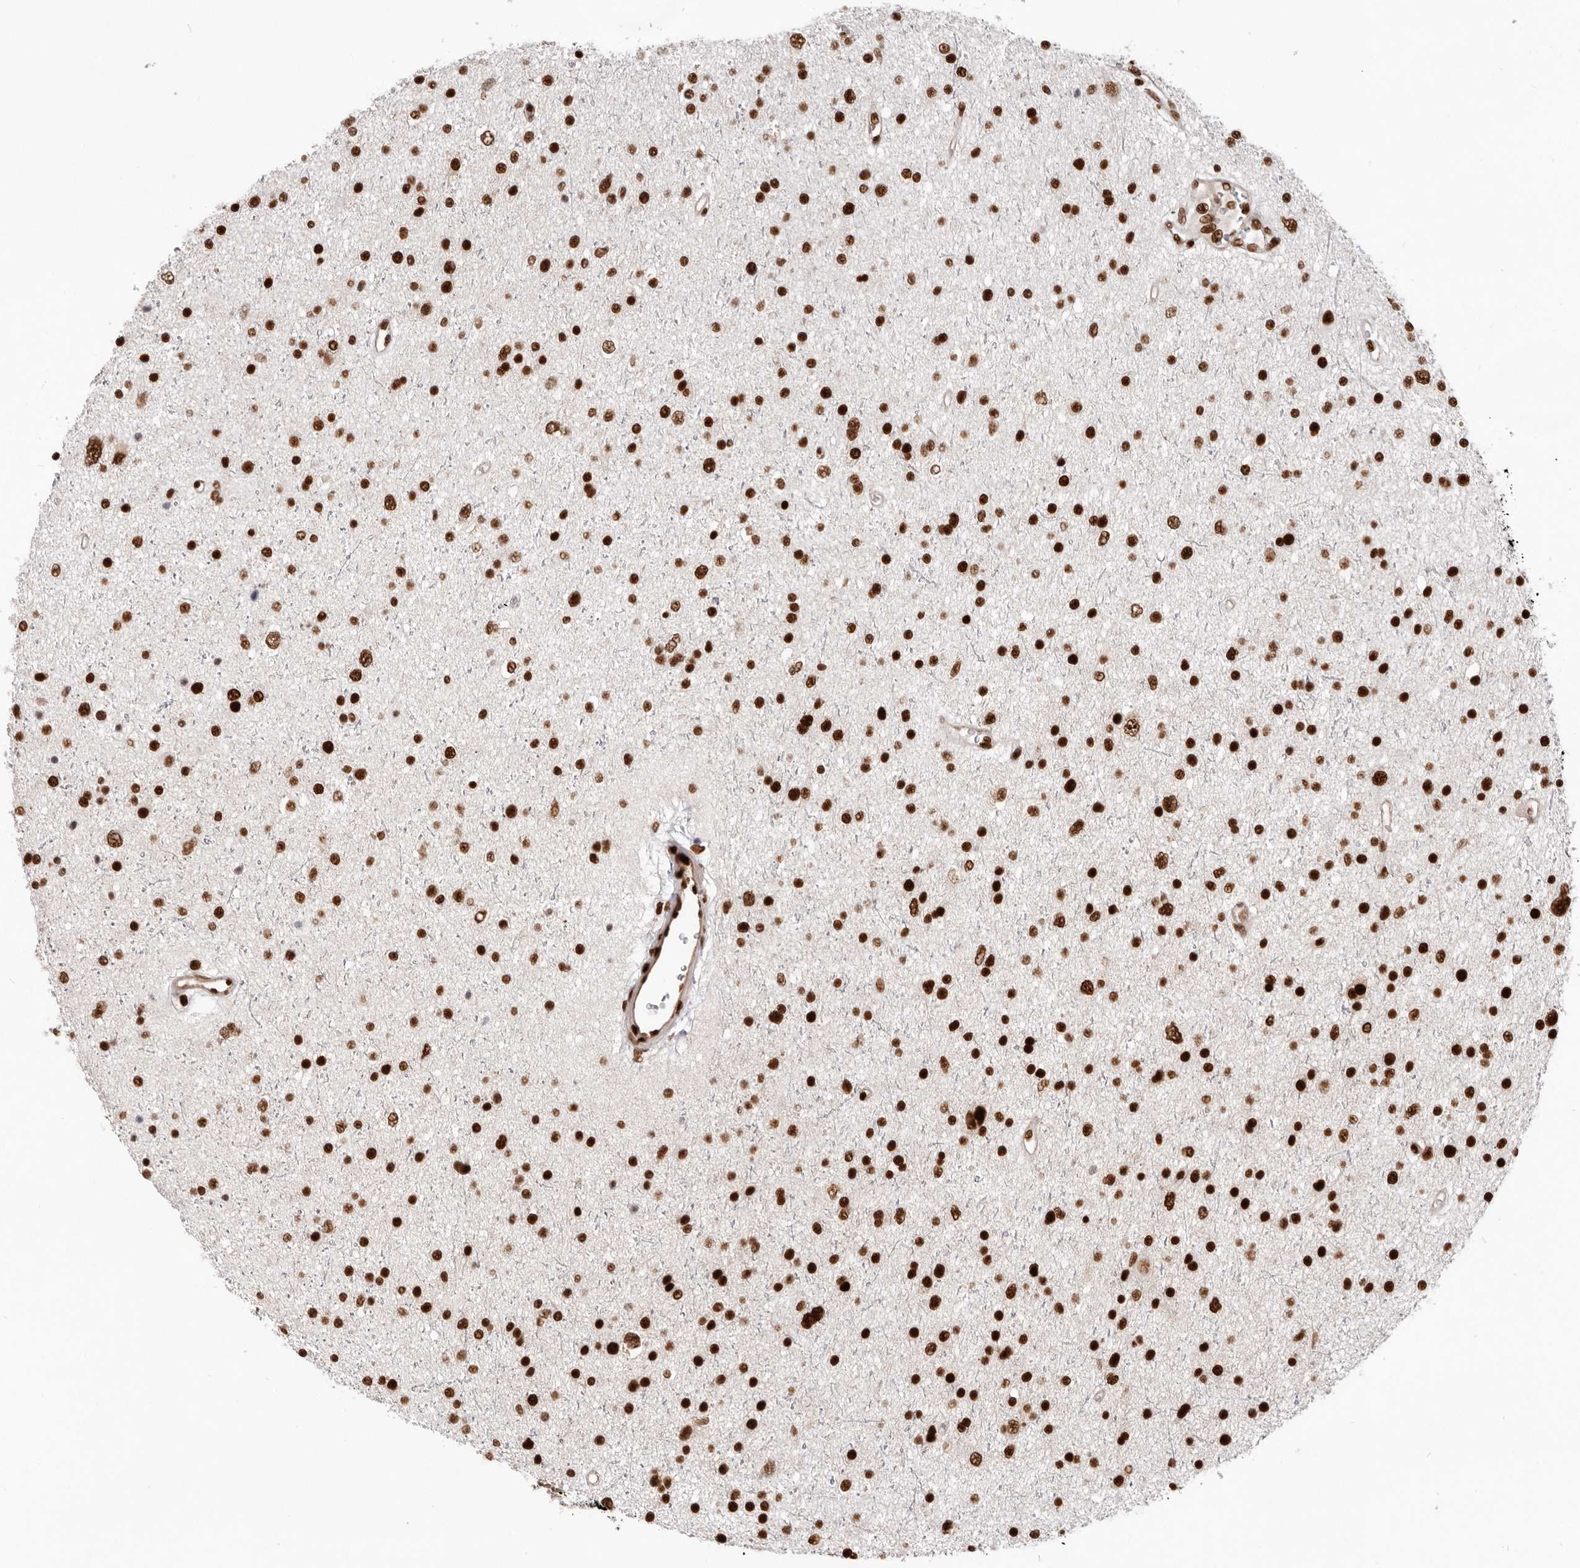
{"staining": {"intensity": "strong", "quantity": ">75%", "location": "nuclear"}, "tissue": "glioma", "cell_type": "Tumor cells", "image_type": "cancer", "snomed": [{"axis": "morphology", "description": "Glioma, malignant, Low grade"}, {"axis": "topography", "description": "Brain"}], "caption": "Immunohistochemical staining of malignant glioma (low-grade) displays high levels of strong nuclear staining in approximately >75% of tumor cells.", "gene": "CHTOP", "patient": {"sex": "female", "age": 37}}